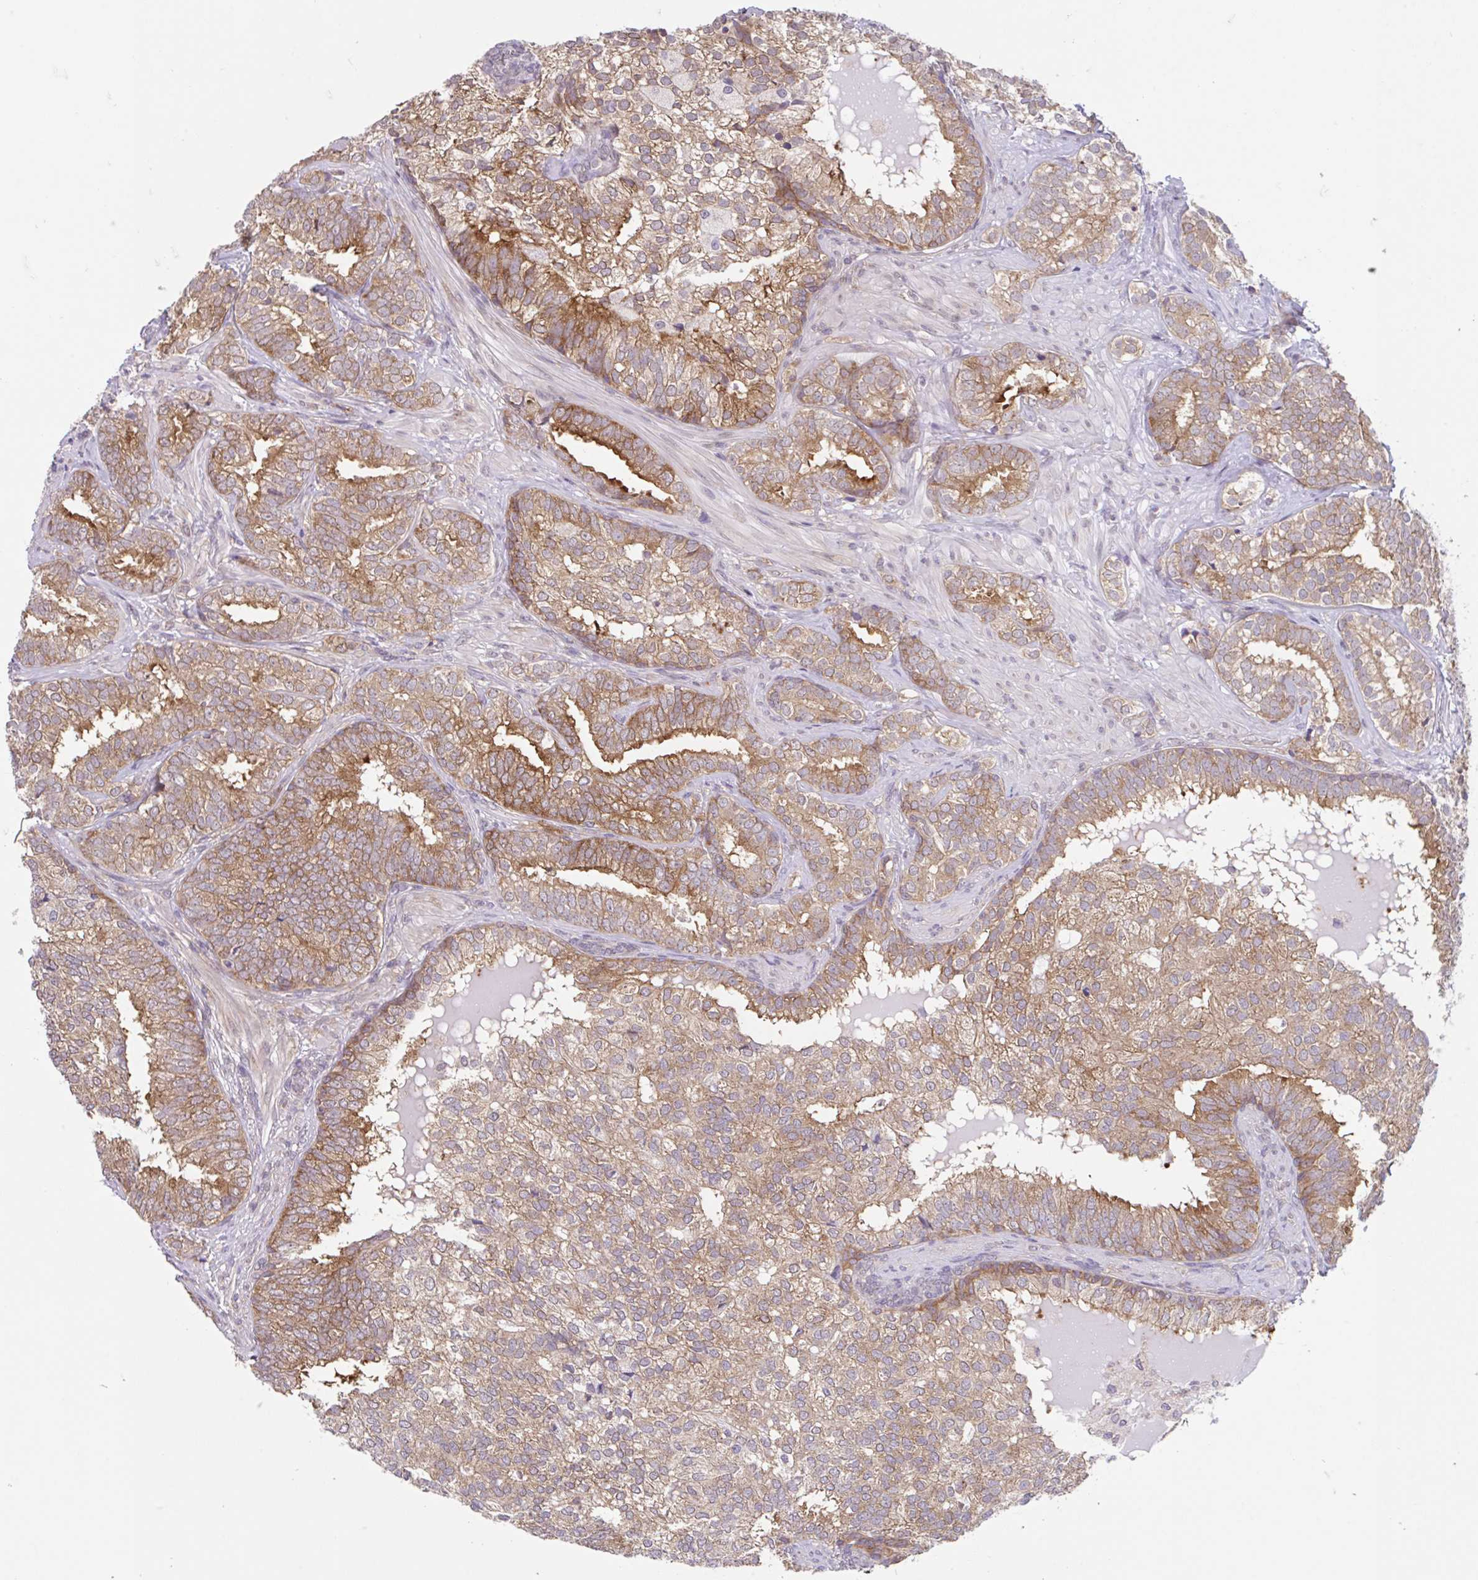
{"staining": {"intensity": "moderate", "quantity": ">75%", "location": "cytoplasmic/membranous"}, "tissue": "prostate cancer", "cell_type": "Tumor cells", "image_type": "cancer", "snomed": [{"axis": "morphology", "description": "Adenocarcinoma, High grade"}, {"axis": "topography", "description": "Prostate"}], "caption": "This histopathology image exhibits immunohistochemistry (IHC) staining of prostate cancer, with medium moderate cytoplasmic/membranous staining in approximately >75% of tumor cells.", "gene": "RALBP1", "patient": {"sex": "male", "age": 72}}